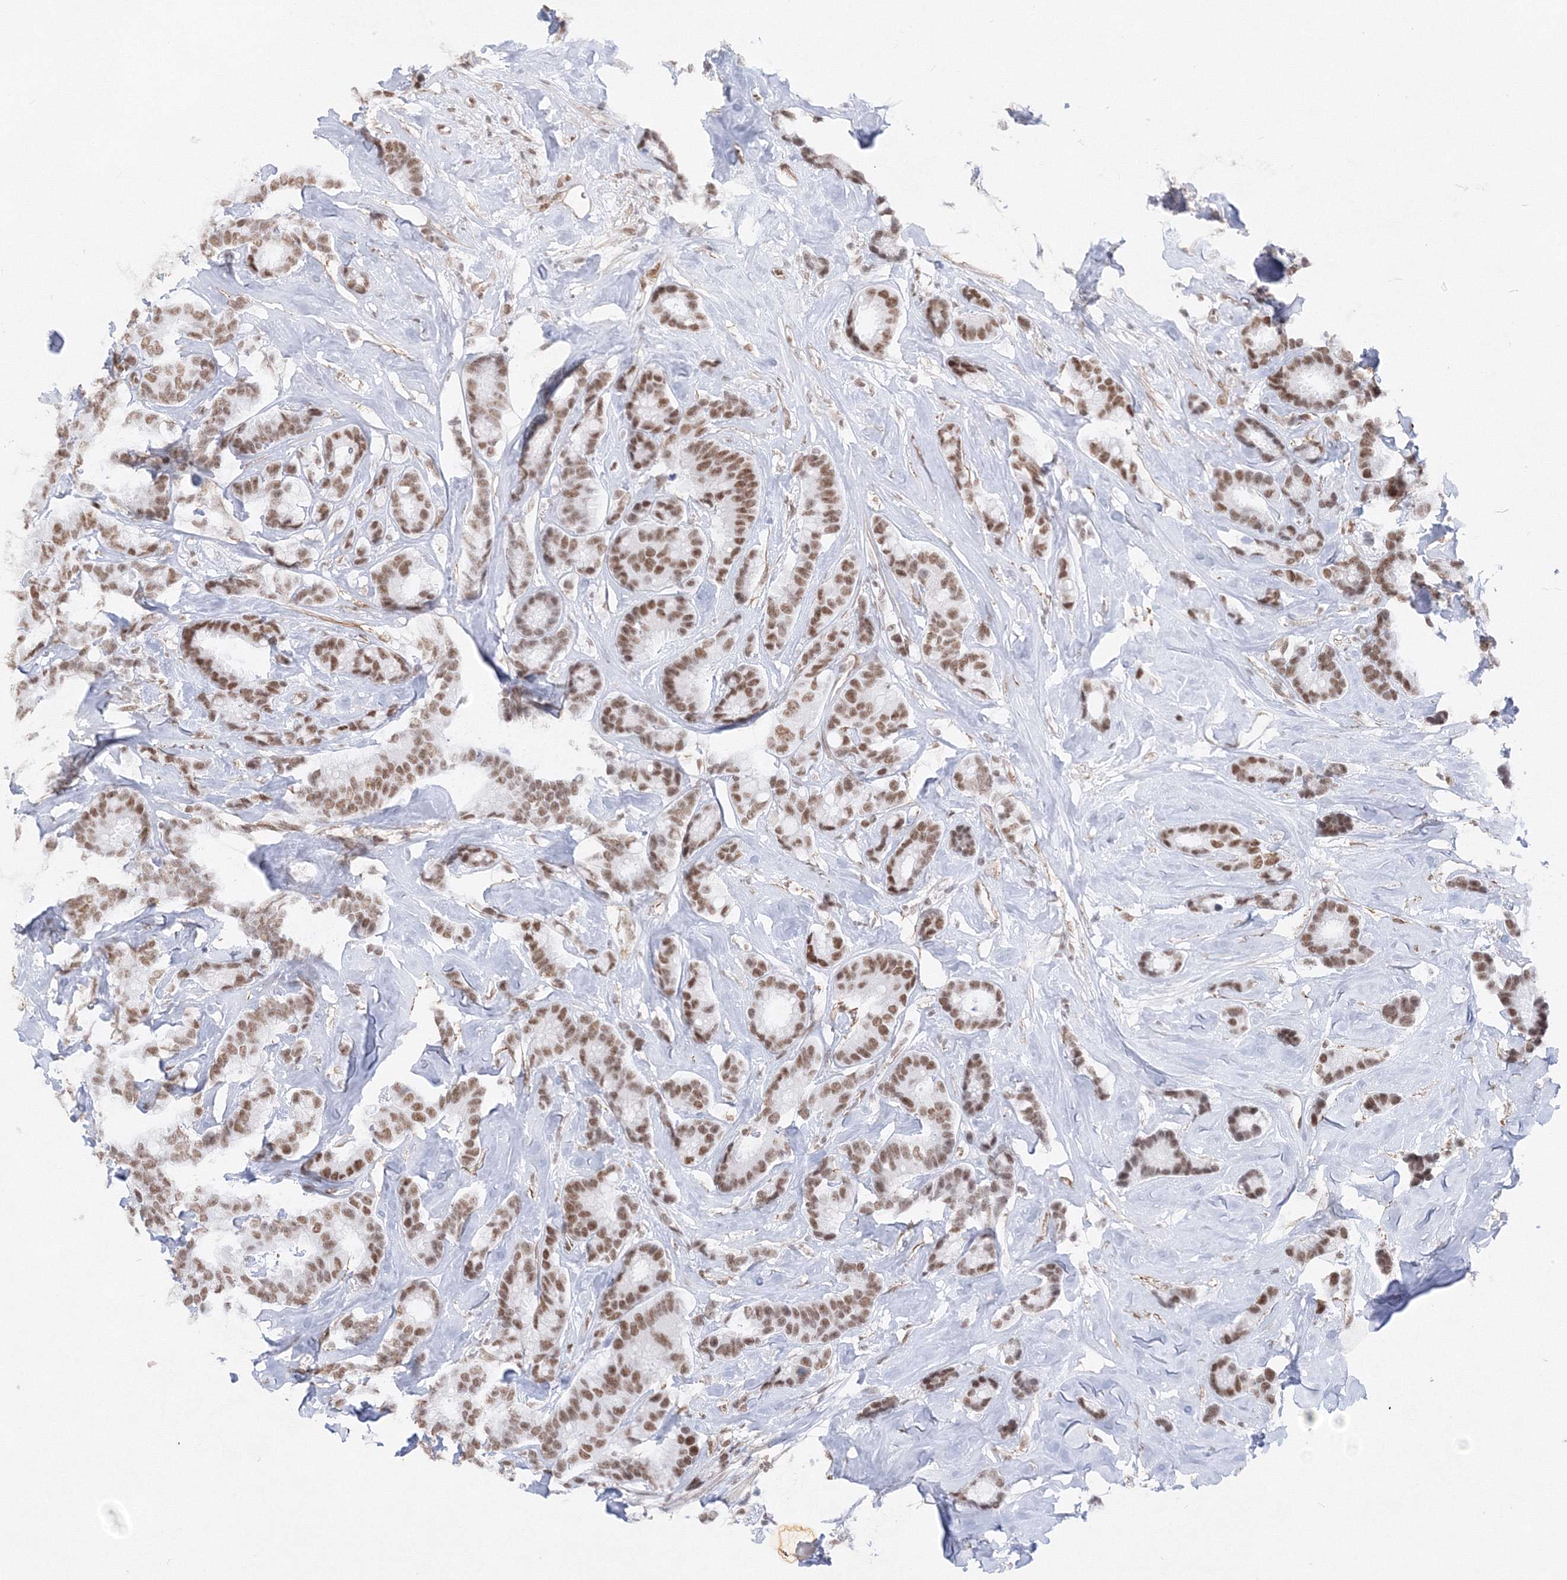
{"staining": {"intensity": "moderate", "quantity": ">75%", "location": "nuclear"}, "tissue": "breast cancer", "cell_type": "Tumor cells", "image_type": "cancer", "snomed": [{"axis": "morphology", "description": "Duct carcinoma"}, {"axis": "topography", "description": "Breast"}], "caption": "Immunohistochemistry of breast cancer (infiltrating ductal carcinoma) displays medium levels of moderate nuclear positivity in about >75% of tumor cells. Nuclei are stained in blue.", "gene": "ZNF638", "patient": {"sex": "female", "age": 87}}